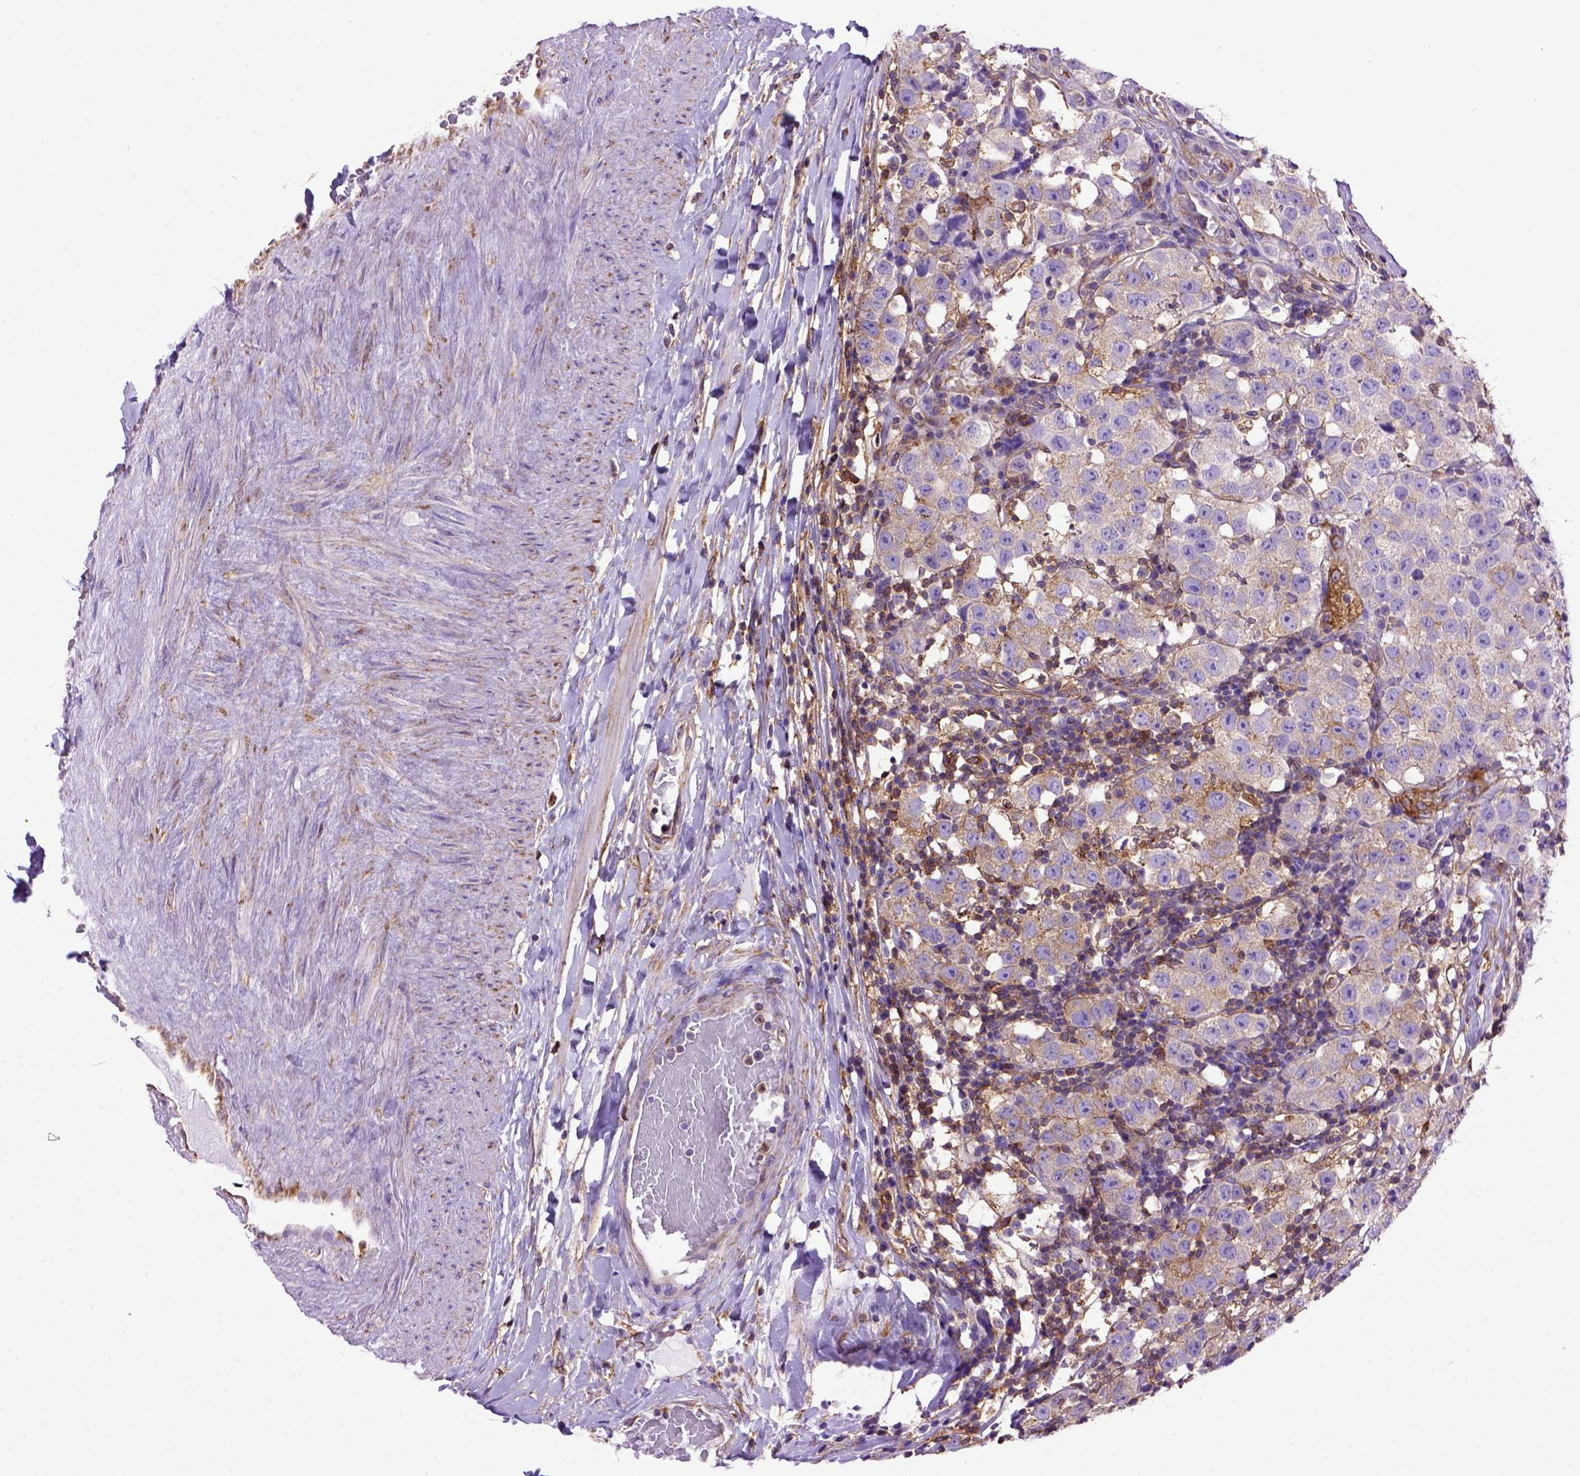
{"staining": {"intensity": "moderate", "quantity": "<25%", "location": "cytoplasmic/membranous"}, "tissue": "testis cancer", "cell_type": "Tumor cells", "image_type": "cancer", "snomed": [{"axis": "morphology", "description": "Seminoma, NOS"}, {"axis": "topography", "description": "Testis"}], "caption": "Protein staining demonstrates moderate cytoplasmic/membranous positivity in approximately <25% of tumor cells in testis cancer. (DAB (3,3'-diaminobenzidine) IHC, brown staining for protein, blue staining for nuclei).", "gene": "MVP", "patient": {"sex": "male", "age": 34}}